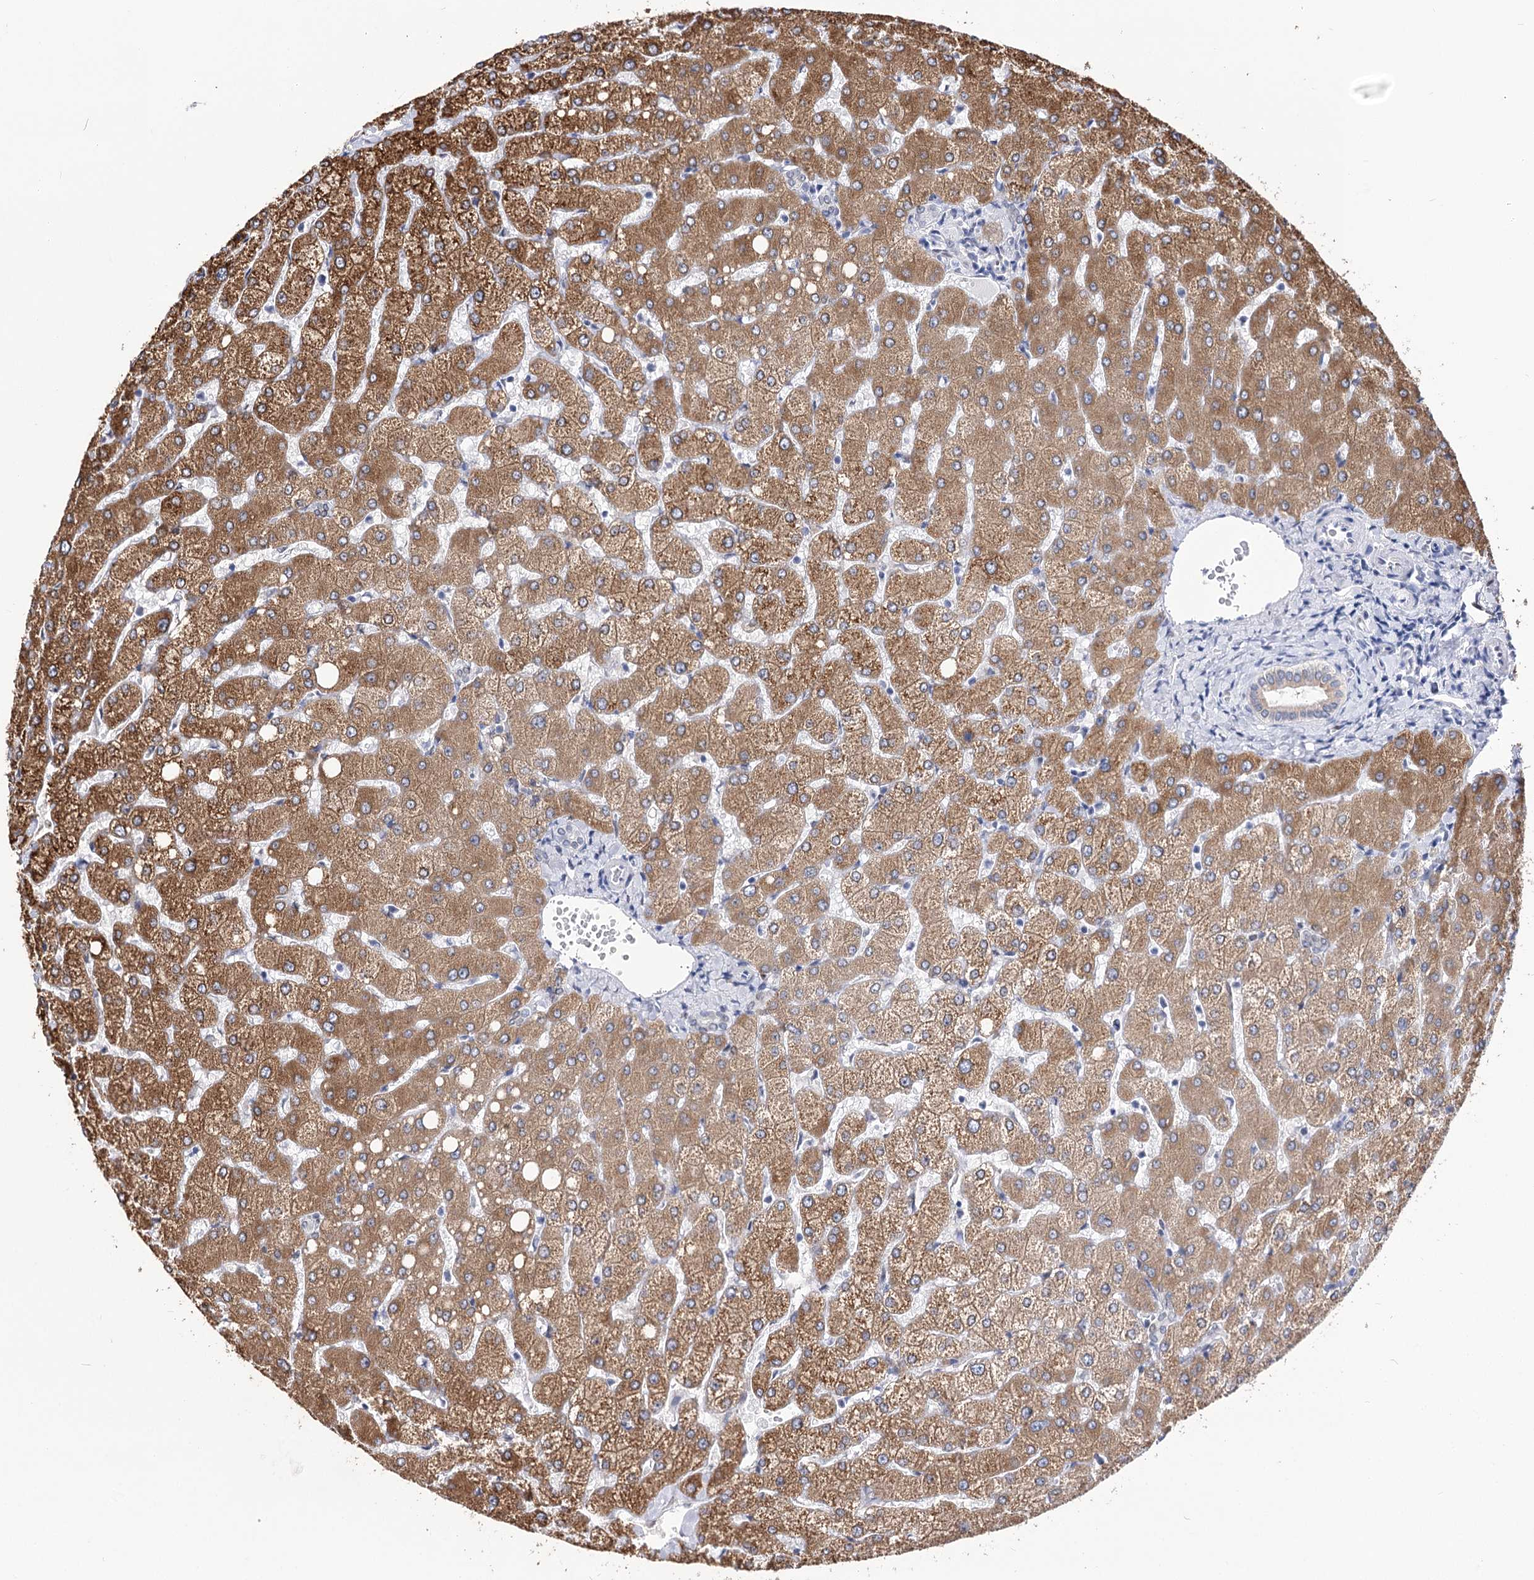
{"staining": {"intensity": "weak", "quantity": "<25%", "location": "cytoplasmic/membranous"}, "tissue": "liver", "cell_type": "Cholangiocytes", "image_type": "normal", "snomed": [{"axis": "morphology", "description": "Normal tissue, NOS"}, {"axis": "topography", "description": "Liver"}], "caption": "High power microscopy micrograph of an immunohistochemistry (IHC) histopathology image of unremarkable liver, revealing no significant expression in cholangiocytes. (DAB immunohistochemistry (IHC) visualized using brightfield microscopy, high magnification).", "gene": "TMEM201", "patient": {"sex": "female", "age": 54}}